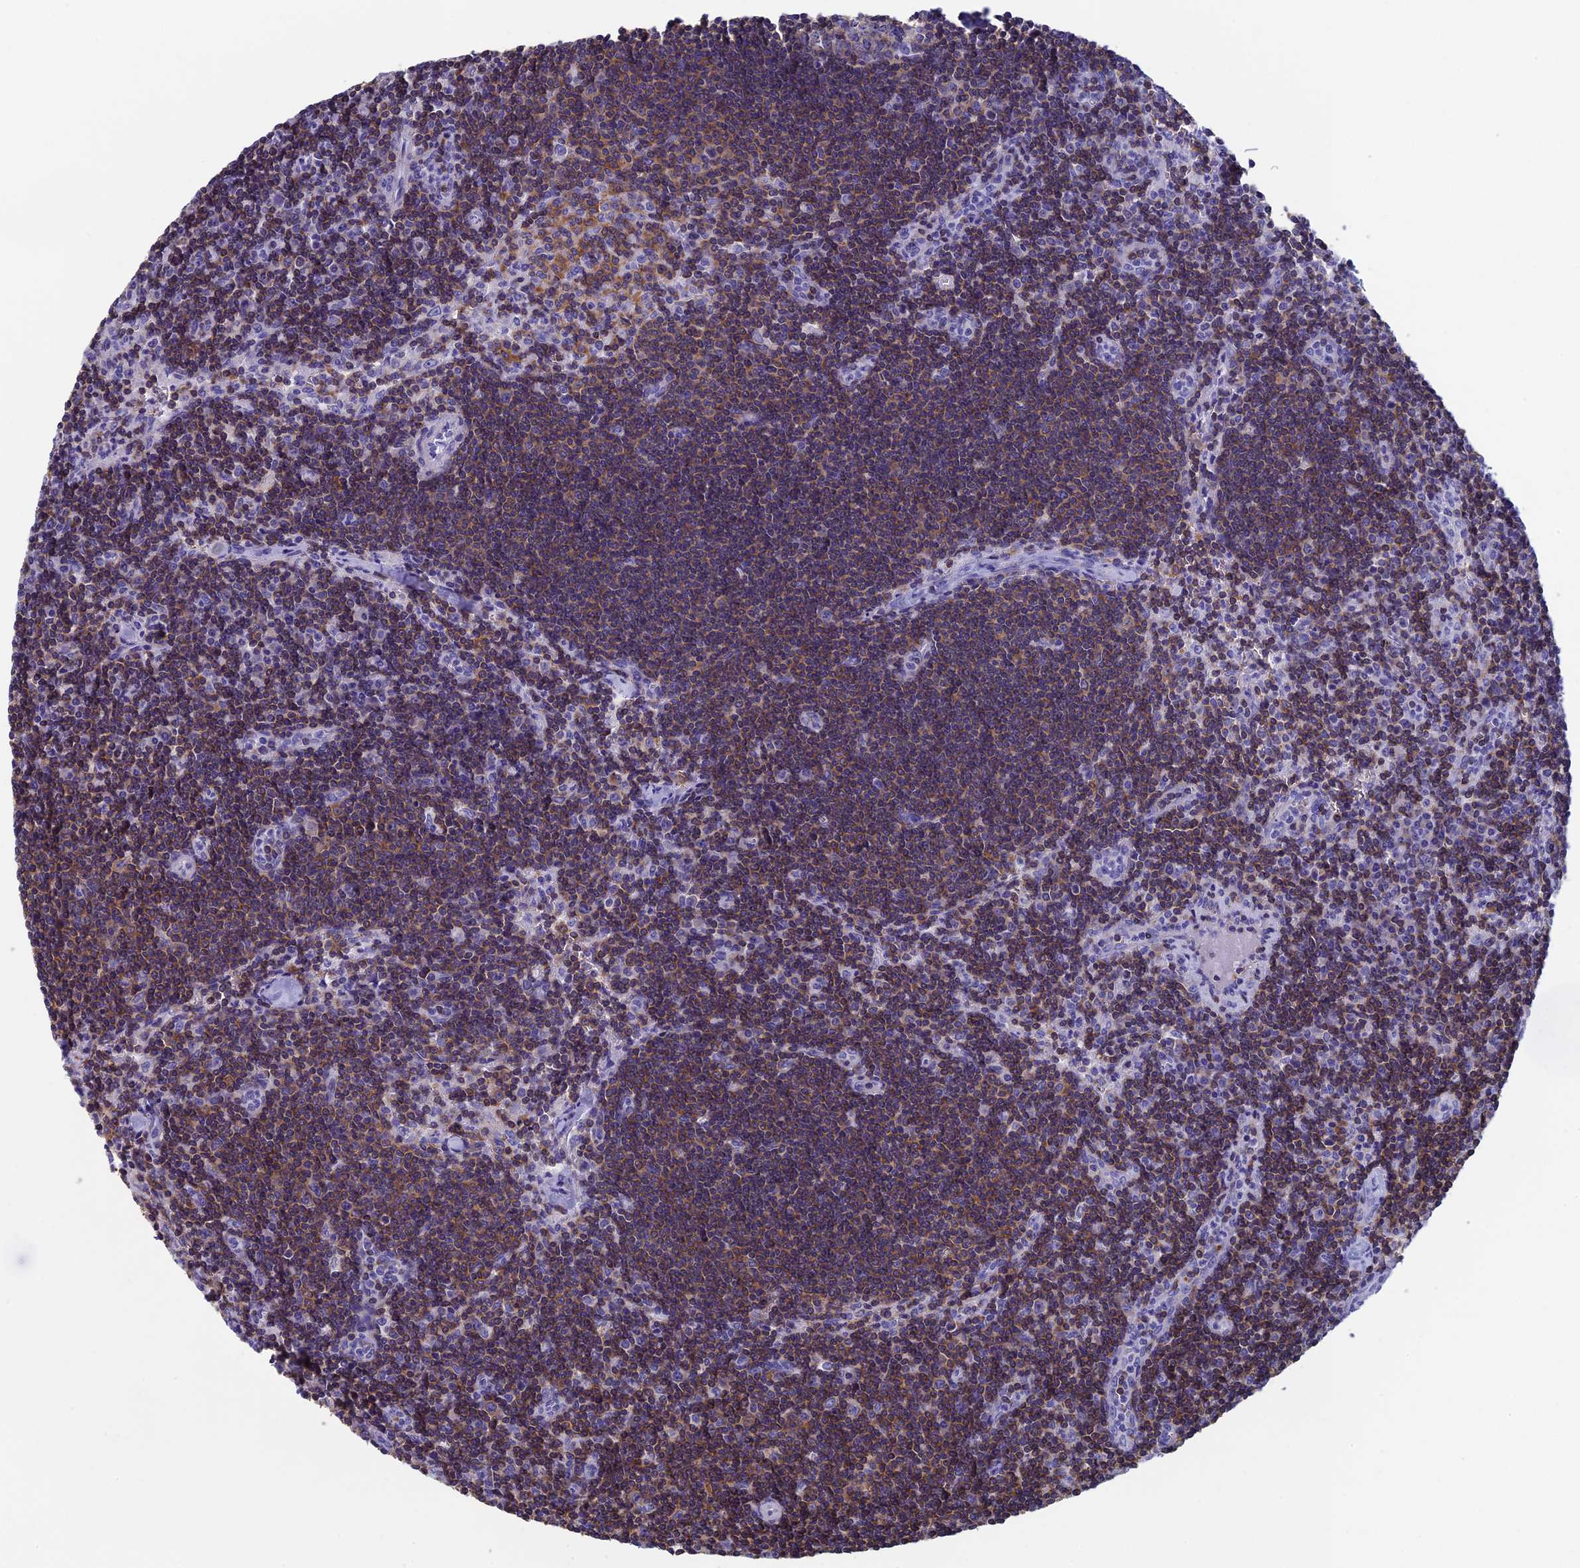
{"staining": {"intensity": "weak", "quantity": "25%-75%", "location": "cytoplasmic/membranous"}, "tissue": "lymph node", "cell_type": "Germinal center cells", "image_type": "normal", "snomed": [{"axis": "morphology", "description": "Normal tissue, NOS"}, {"axis": "topography", "description": "Lymph node"}], "caption": "Brown immunohistochemical staining in normal lymph node reveals weak cytoplasmic/membranous expression in about 25%-75% of germinal center cells.", "gene": "SEPTIN1", "patient": {"sex": "female", "age": 32}}